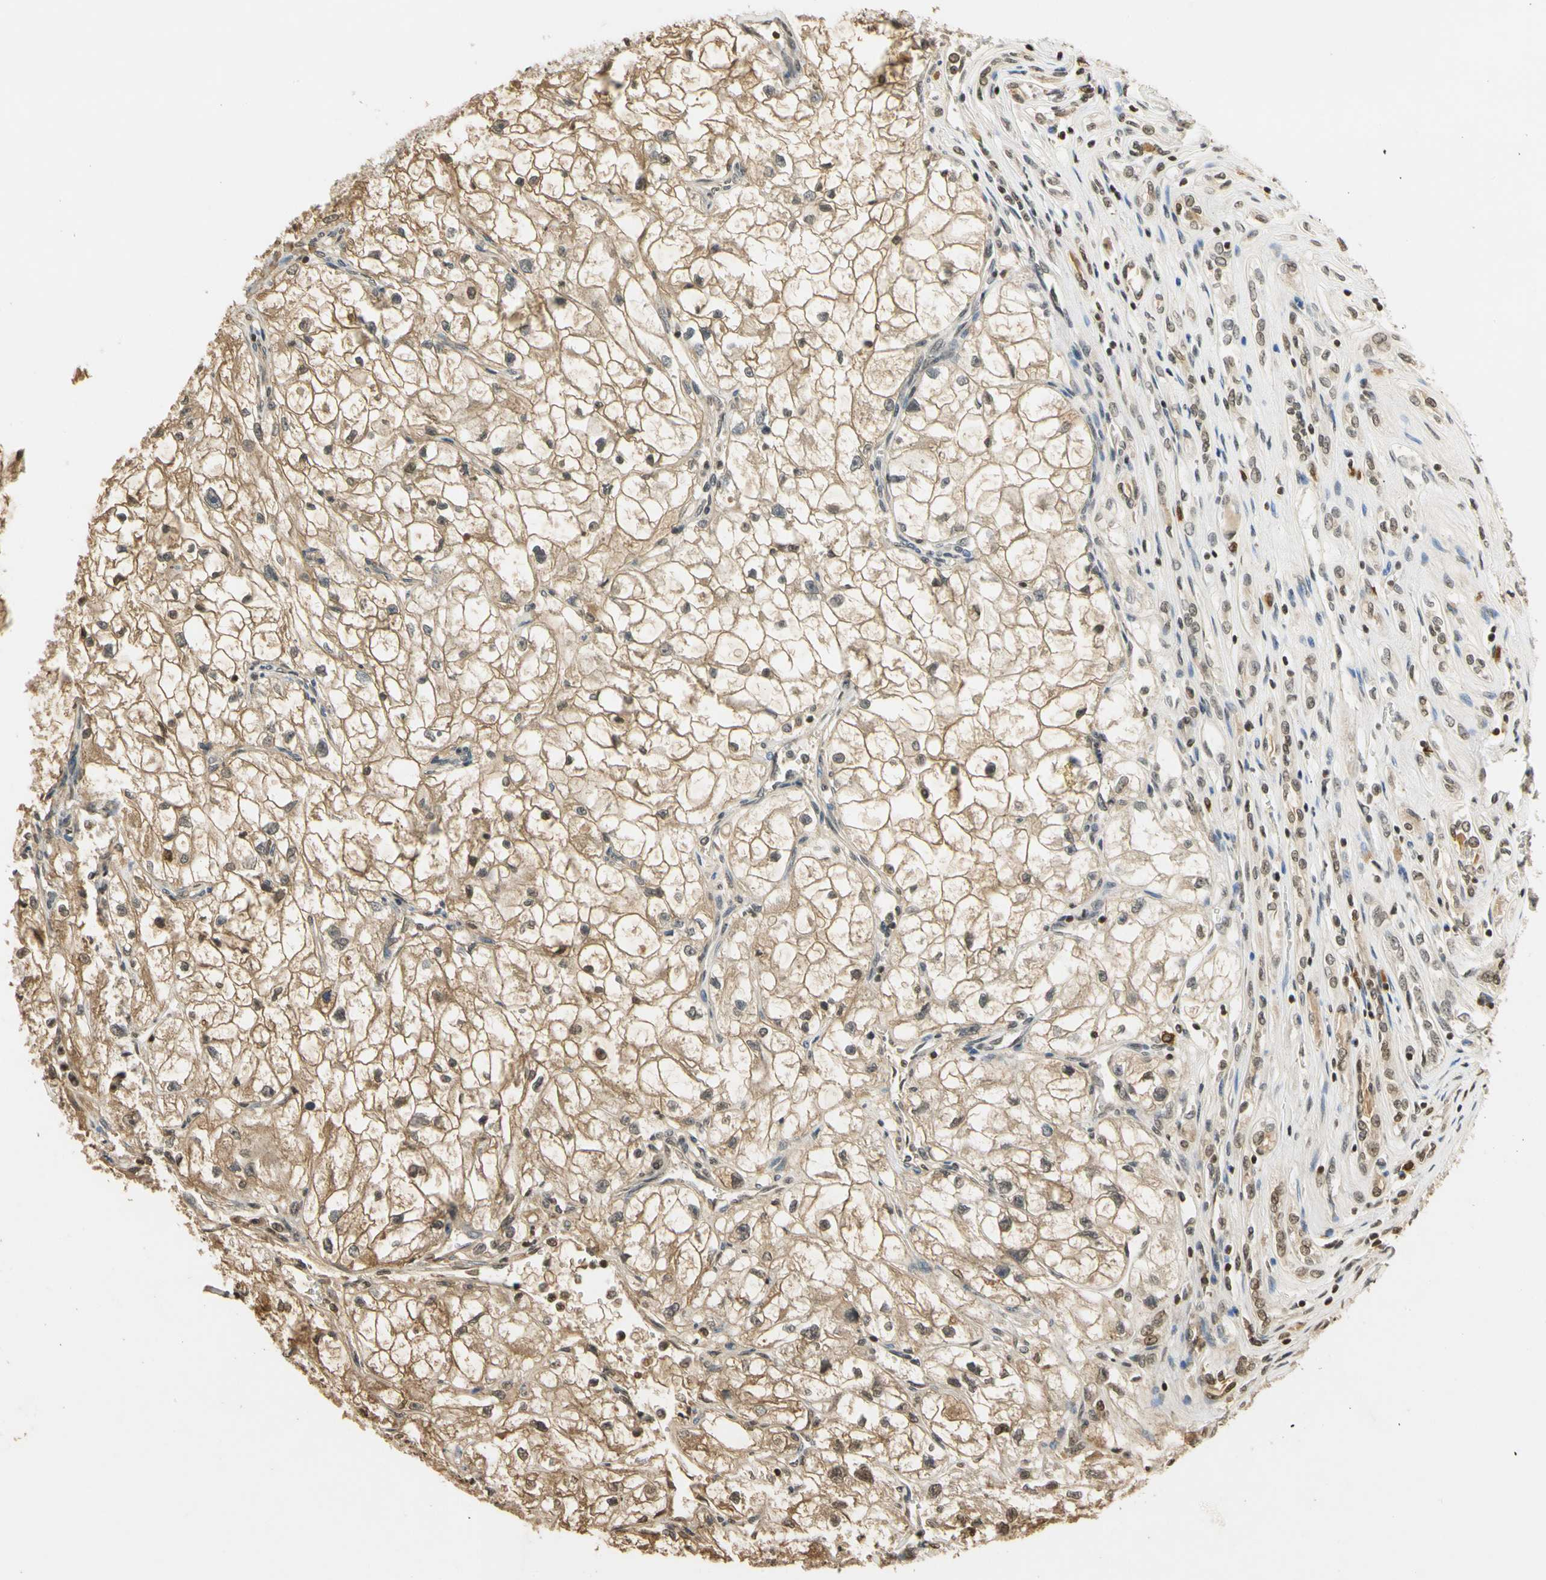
{"staining": {"intensity": "moderate", "quantity": ">75%", "location": "cytoplasmic/membranous,nuclear"}, "tissue": "renal cancer", "cell_type": "Tumor cells", "image_type": "cancer", "snomed": [{"axis": "morphology", "description": "Adenocarcinoma, NOS"}, {"axis": "topography", "description": "Kidney"}], "caption": "DAB (3,3'-diaminobenzidine) immunohistochemical staining of renal cancer (adenocarcinoma) demonstrates moderate cytoplasmic/membranous and nuclear protein staining in about >75% of tumor cells.", "gene": "SOD1", "patient": {"sex": "female", "age": 70}}